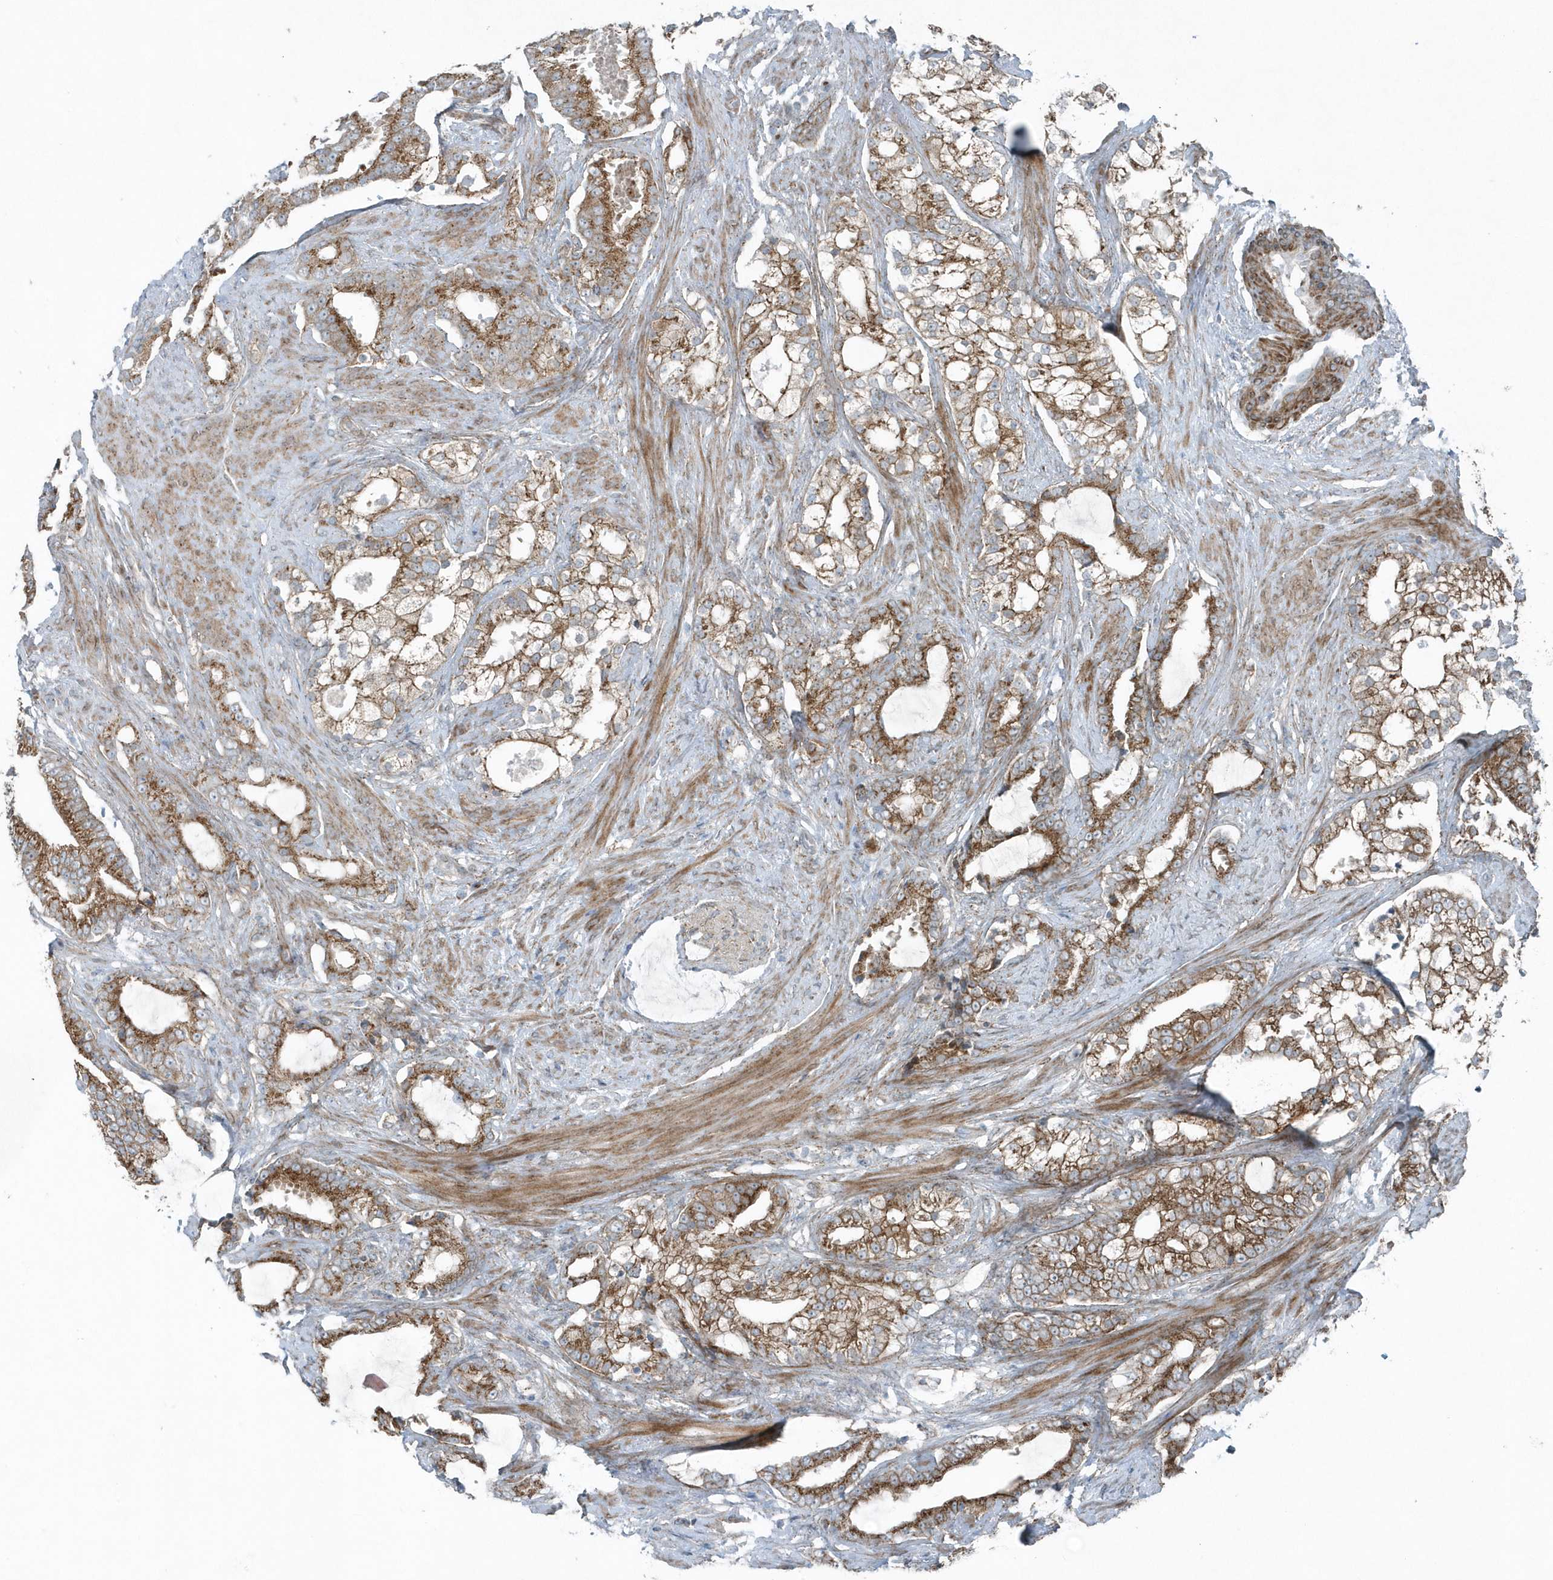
{"staining": {"intensity": "moderate", "quantity": ">75%", "location": "cytoplasmic/membranous"}, "tissue": "prostate cancer", "cell_type": "Tumor cells", "image_type": "cancer", "snomed": [{"axis": "morphology", "description": "Adenocarcinoma, Low grade"}, {"axis": "topography", "description": "Prostate"}], "caption": "Protein expression analysis of prostate adenocarcinoma (low-grade) reveals moderate cytoplasmic/membranous staining in about >75% of tumor cells. The protein of interest is stained brown, and the nuclei are stained in blue (DAB (3,3'-diaminobenzidine) IHC with brightfield microscopy, high magnification).", "gene": "GCC2", "patient": {"sex": "male", "age": 58}}